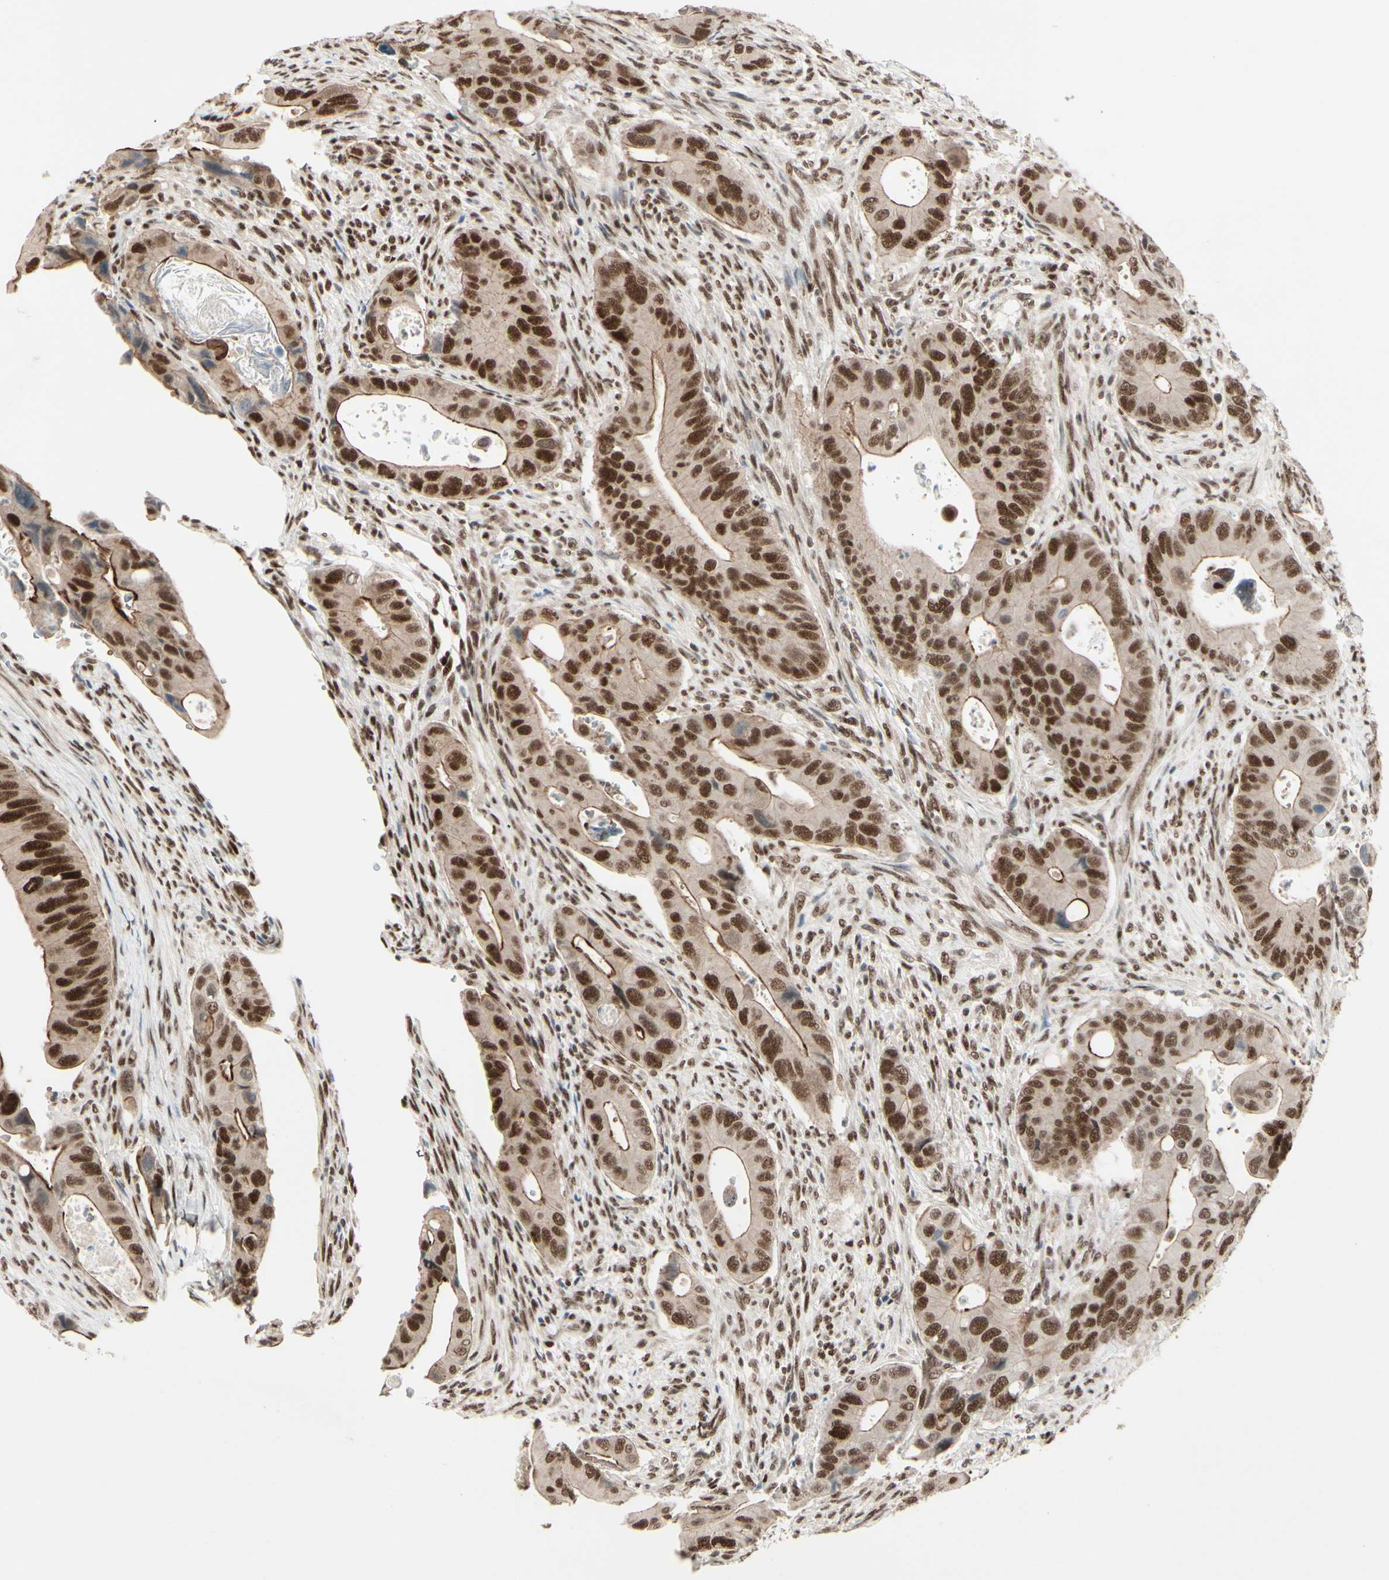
{"staining": {"intensity": "moderate", "quantity": ">75%", "location": "nuclear"}, "tissue": "colorectal cancer", "cell_type": "Tumor cells", "image_type": "cancer", "snomed": [{"axis": "morphology", "description": "Adenocarcinoma, NOS"}, {"axis": "topography", "description": "Rectum"}], "caption": "Colorectal cancer (adenocarcinoma) was stained to show a protein in brown. There is medium levels of moderate nuclear expression in approximately >75% of tumor cells.", "gene": "CHAMP1", "patient": {"sex": "female", "age": 57}}